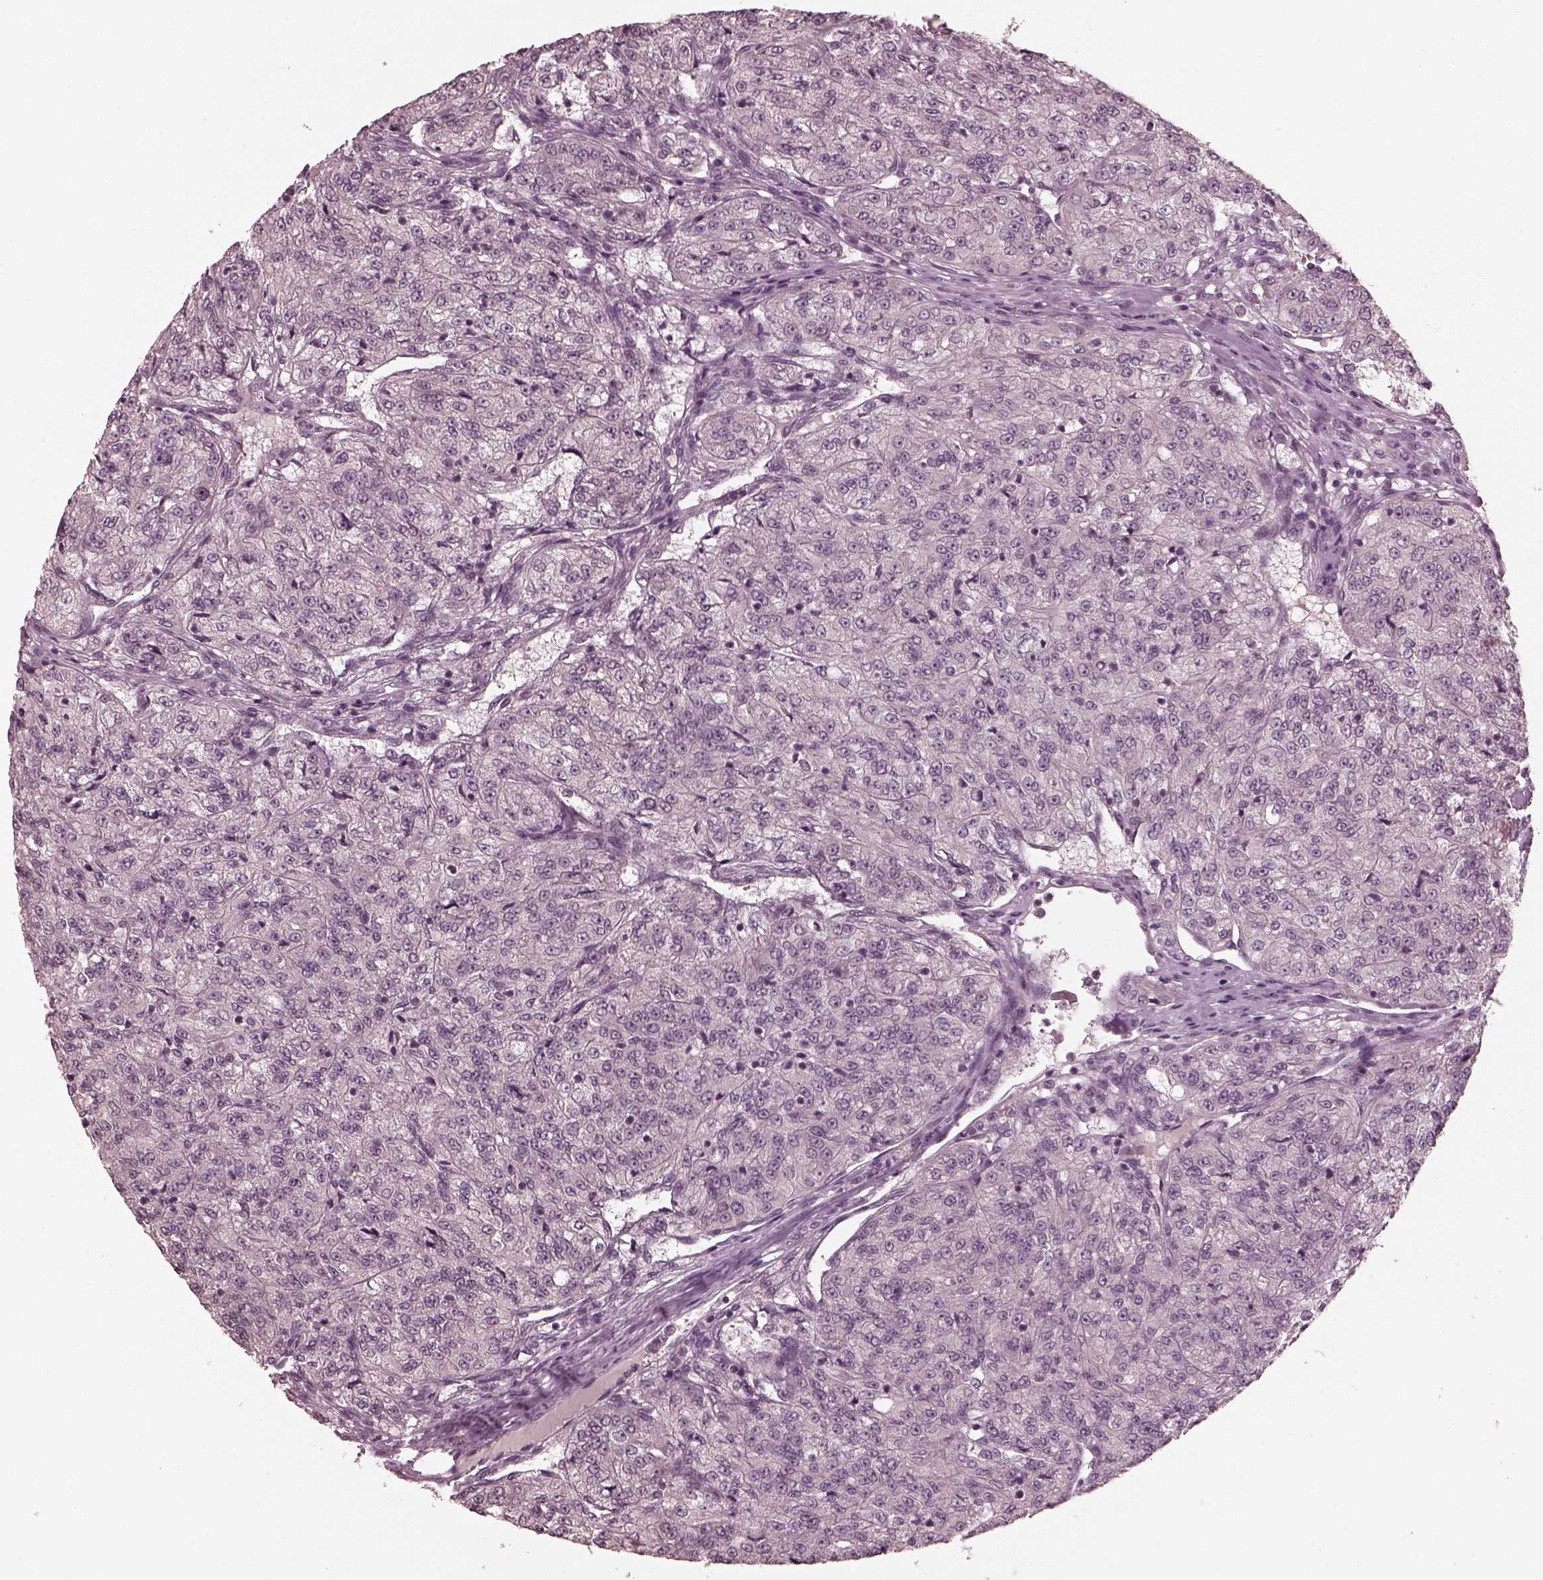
{"staining": {"intensity": "negative", "quantity": "none", "location": "none"}, "tissue": "renal cancer", "cell_type": "Tumor cells", "image_type": "cancer", "snomed": [{"axis": "morphology", "description": "Adenocarcinoma, NOS"}, {"axis": "topography", "description": "Kidney"}], "caption": "There is no significant staining in tumor cells of renal cancer (adenocarcinoma).", "gene": "RGS7", "patient": {"sex": "female", "age": 63}}